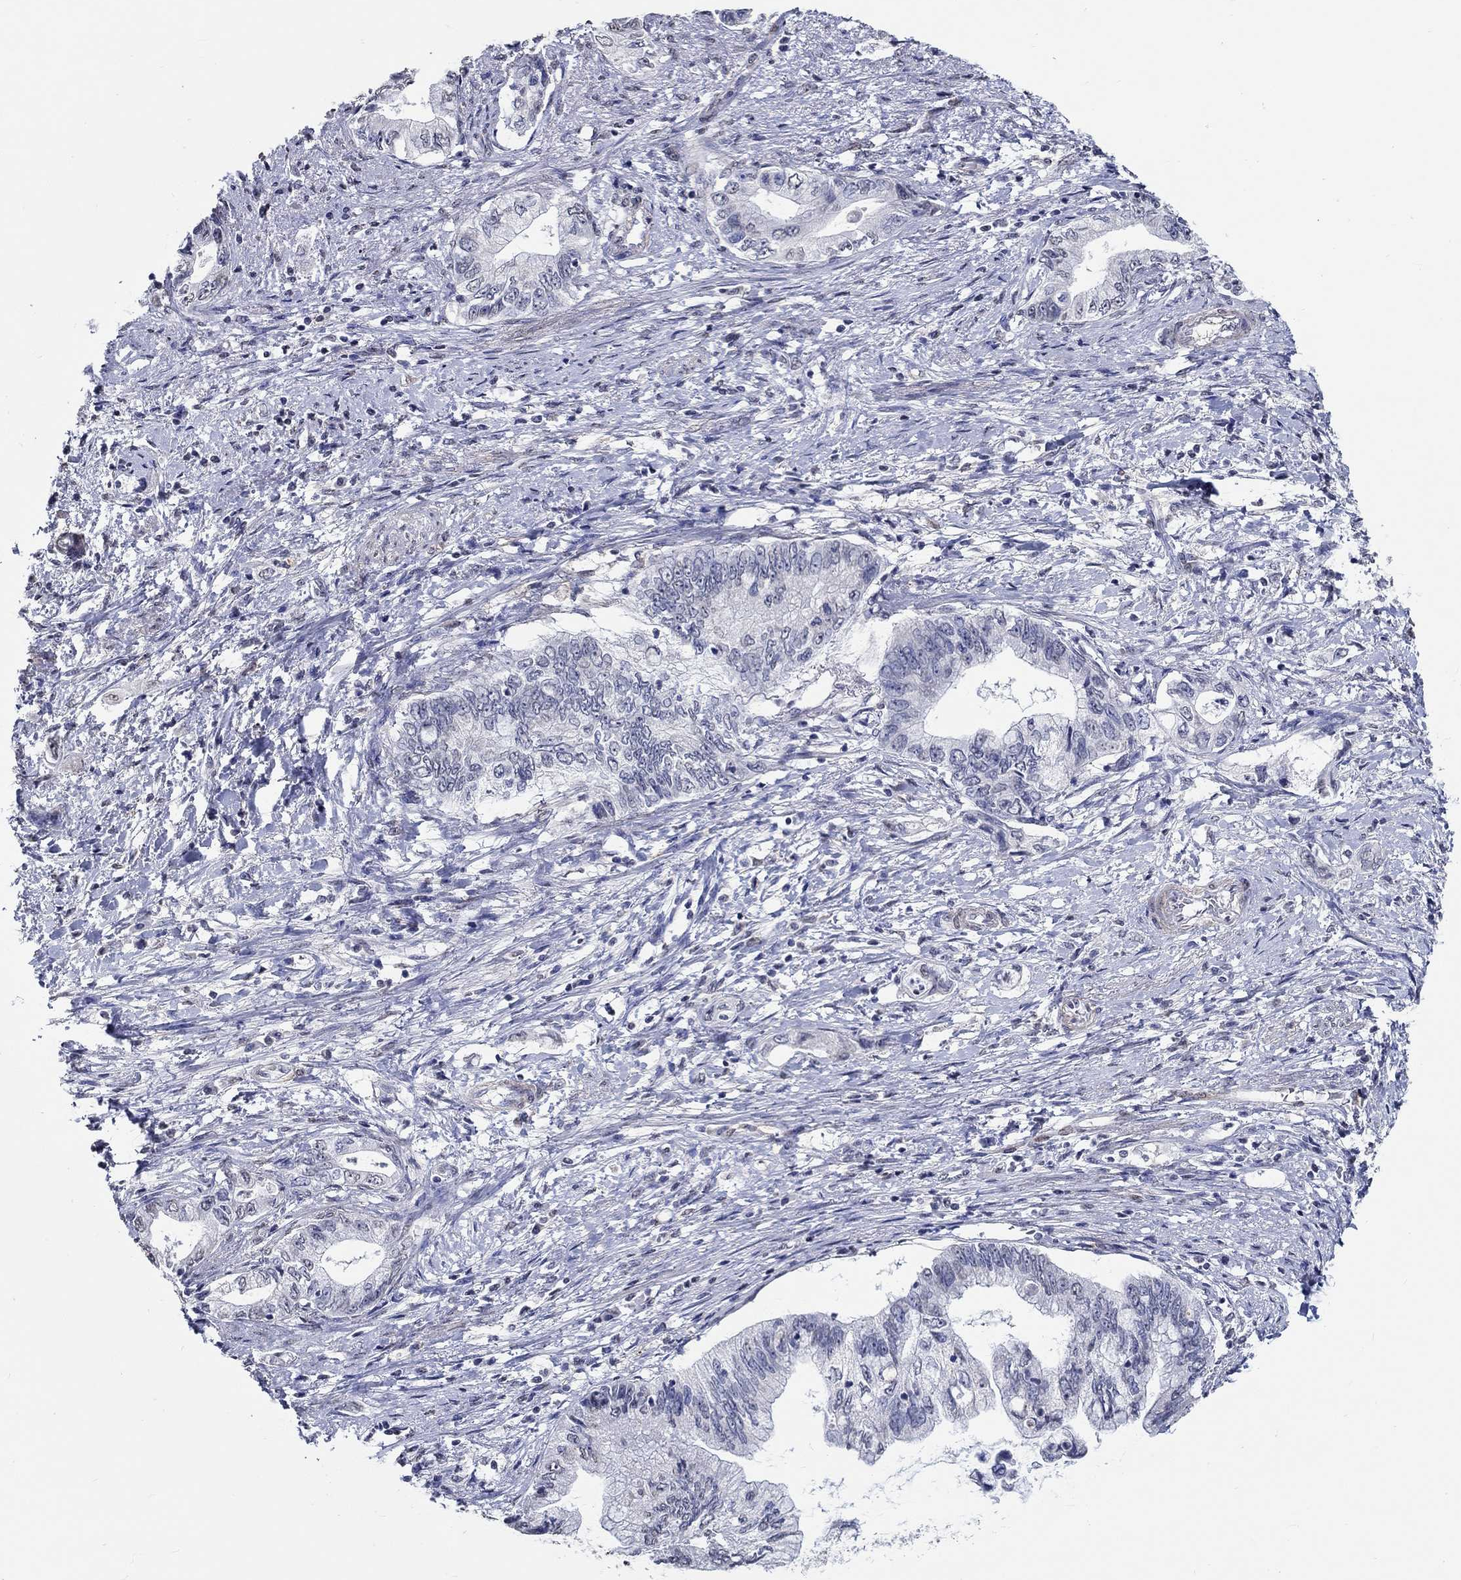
{"staining": {"intensity": "negative", "quantity": "none", "location": "none"}, "tissue": "pancreatic cancer", "cell_type": "Tumor cells", "image_type": "cancer", "snomed": [{"axis": "morphology", "description": "Adenocarcinoma, NOS"}, {"axis": "topography", "description": "Pancreas"}], "caption": "An immunohistochemistry photomicrograph of pancreatic adenocarcinoma is shown. There is no staining in tumor cells of pancreatic adenocarcinoma. (DAB IHC, high magnification).", "gene": "PDE1B", "patient": {"sex": "female", "age": 73}}